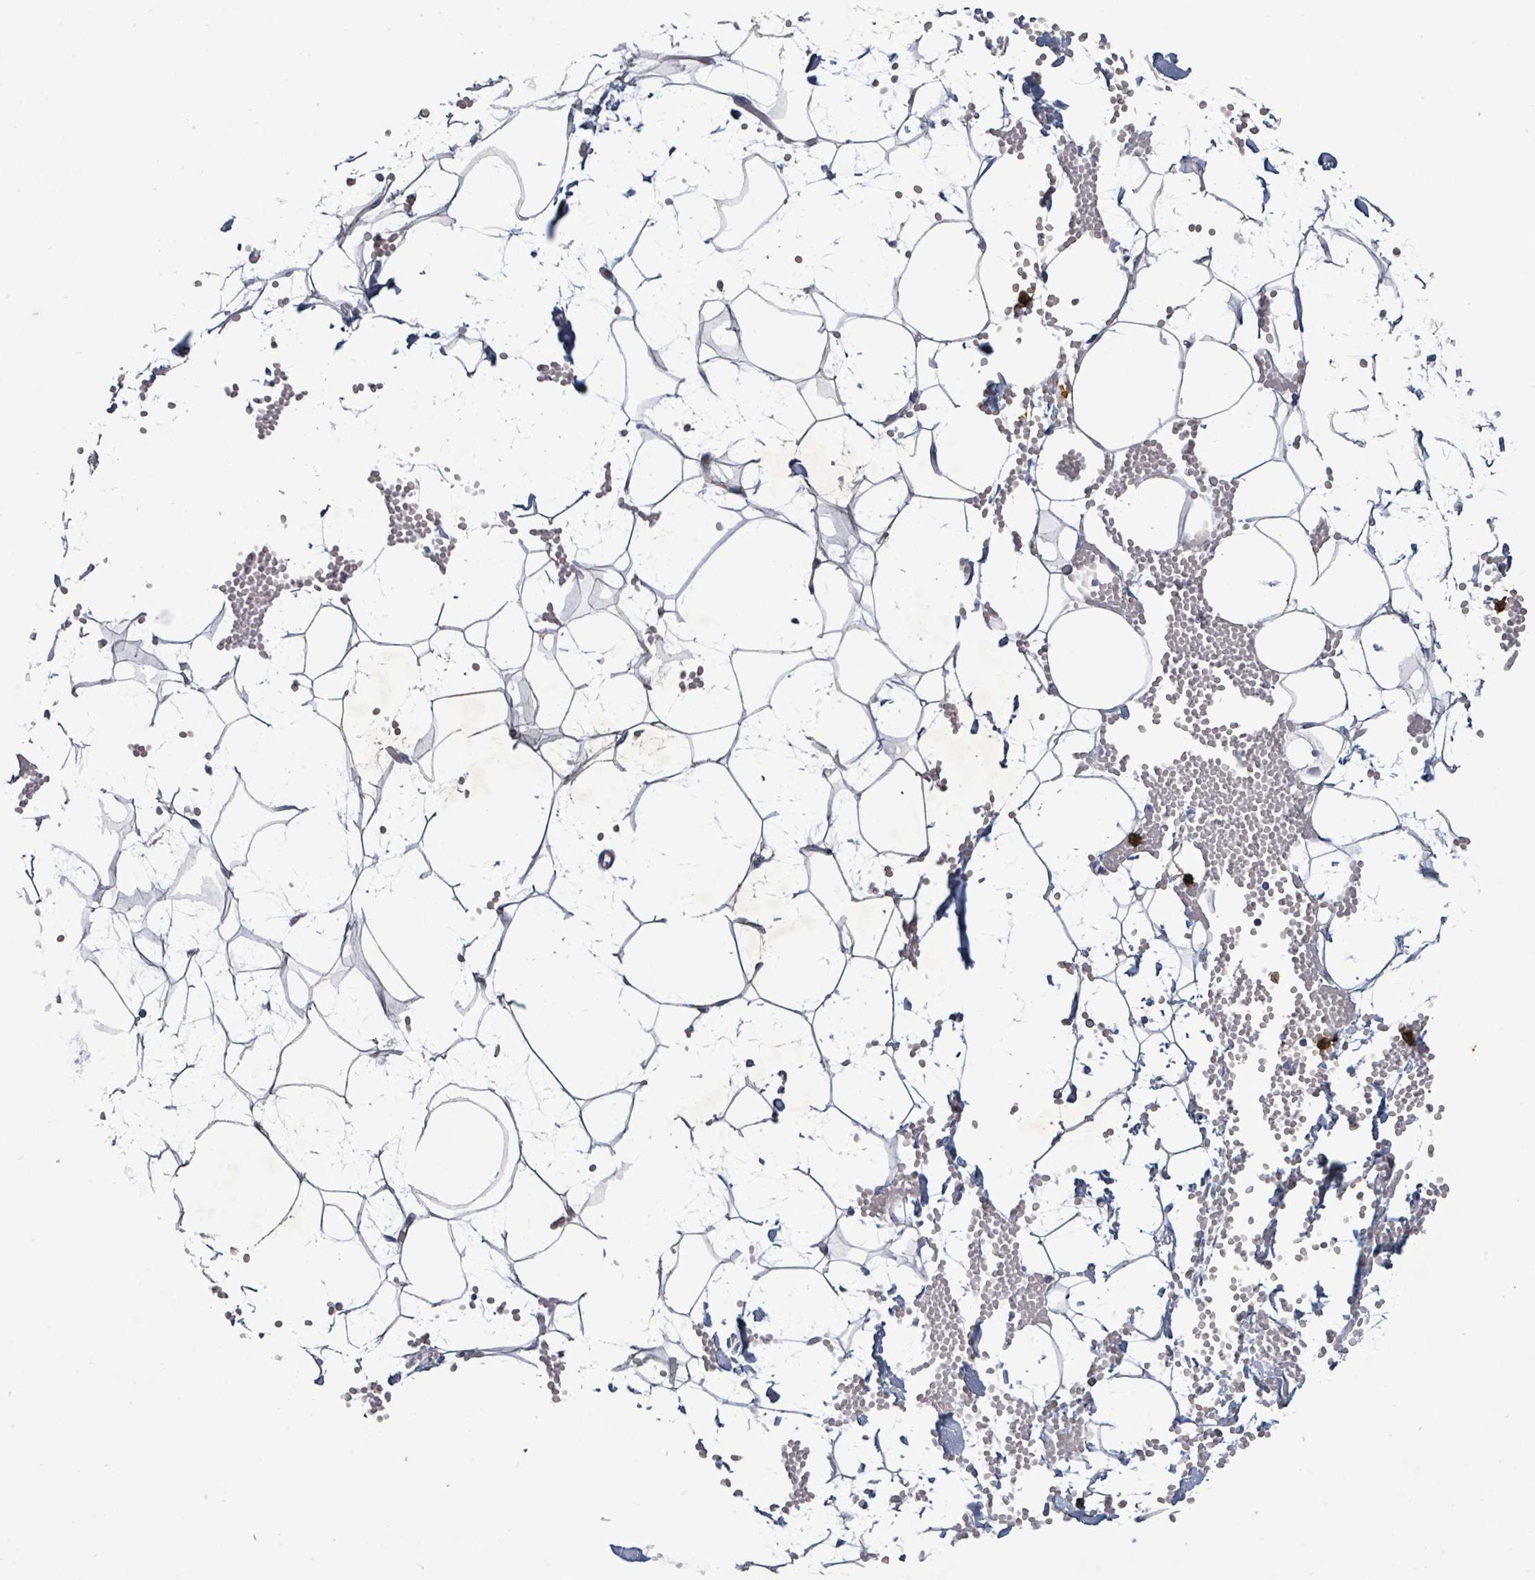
{"staining": {"intensity": "negative", "quantity": "none", "location": "none"}, "tissue": "adipose tissue", "cell_type": "Adipocytes", "image_type": "normal", "snomed": [{"axis": "morphology", "description": "Normal tissue, NOS"}, {"axis": "topography", "description": "Breast"}], "caption": "A high-resolution histopathology image shows IHC staining of benign adipose tissue, which exhibits no significant expression in adipocytes.", "gene": "FAM210A", "patient": {"sex": "female", "age": 23}}